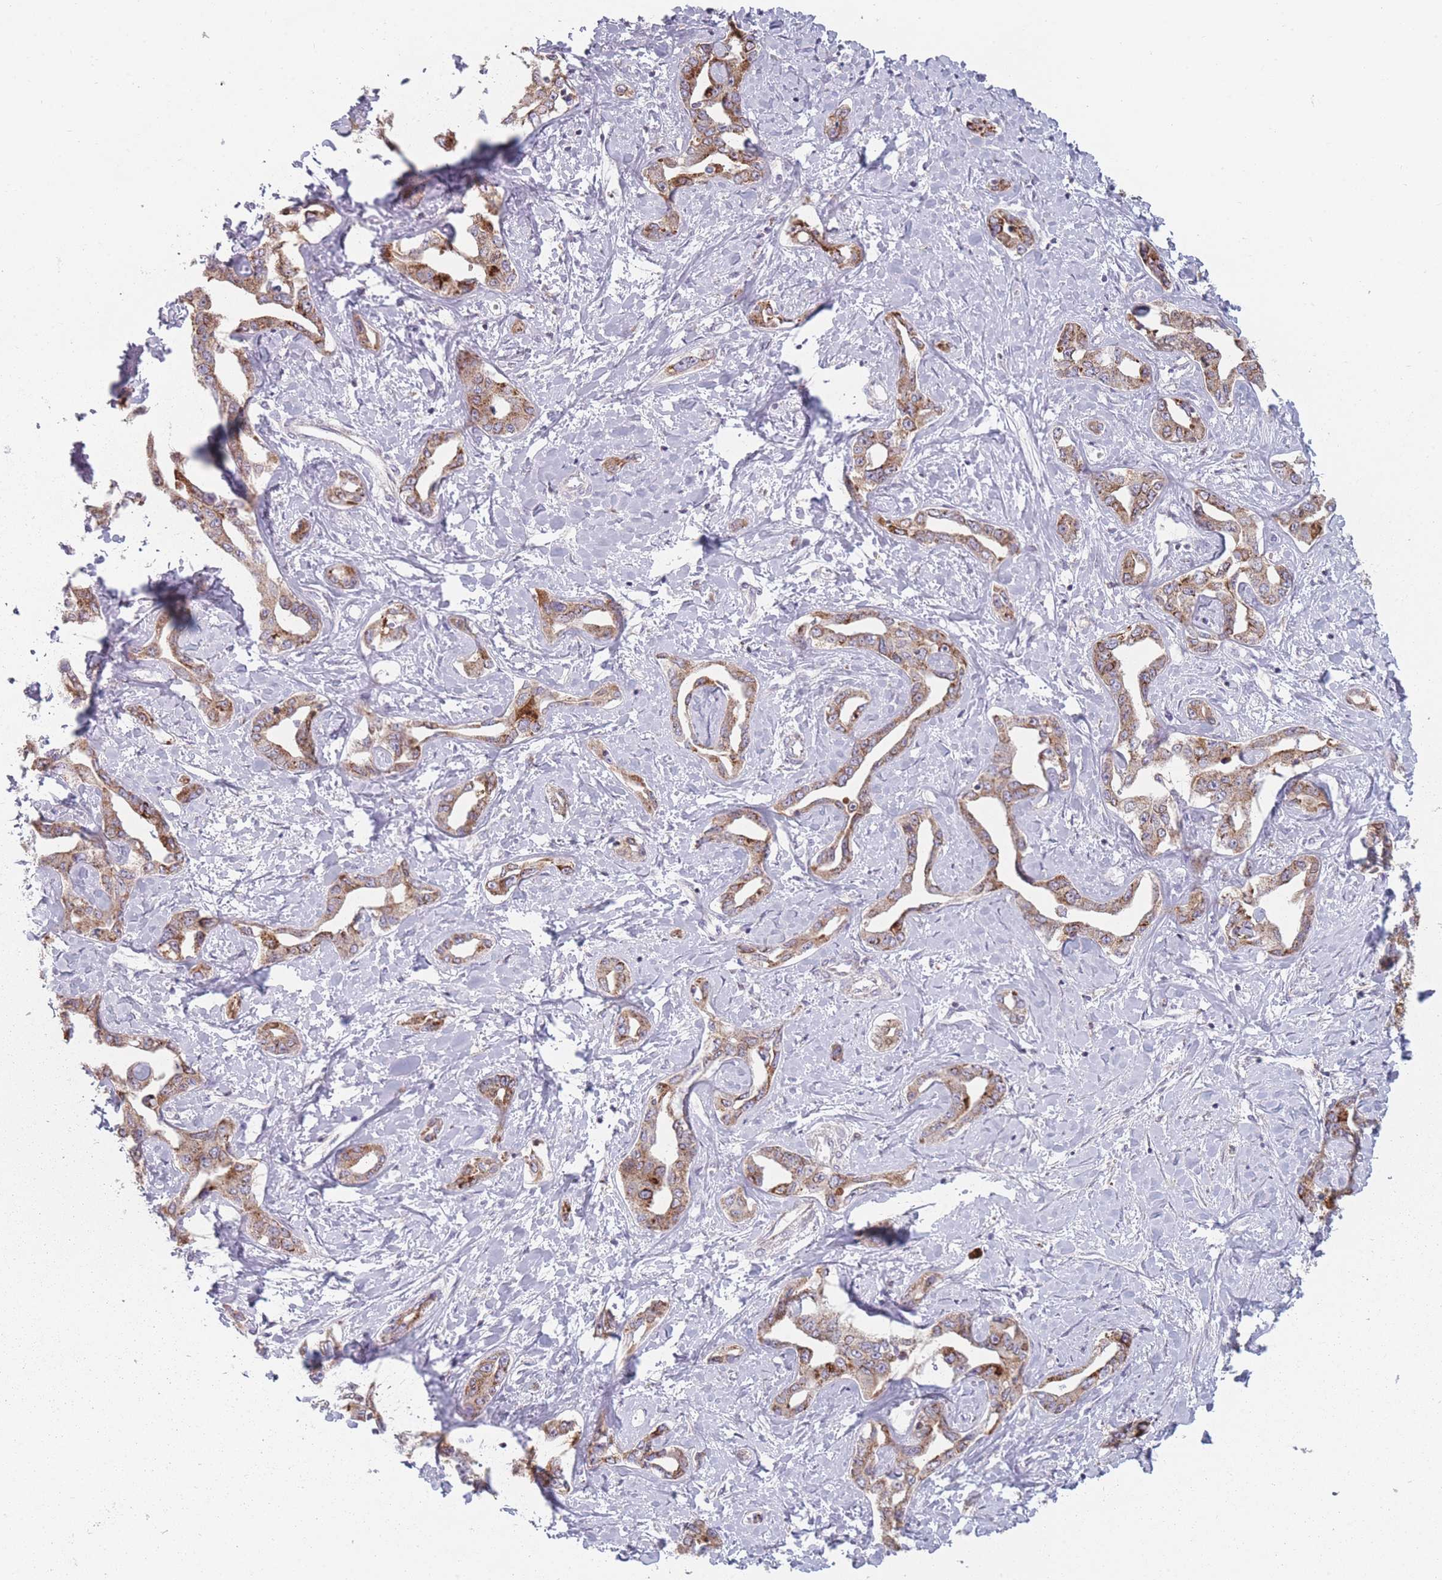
{"staining": {"intensity": "strong", "quantity": "25%-75%", "location": "cytoplasmic/membranous"}, "tissue": "liver cancer", "cell_type": "Tumor cells", "image_type": "cancer", "snomed": [{"axis": "morphology", "description": "Cholangiocarcinoma"}, {"axis": "topography", "description": "Liver"}], "caption": "Immunohistochemical staining of human cholangiocarcinoma (liver) exhibits strong cytoplasmic/membranous protein expression in approximately 25%-75% of tumor cells. (IHC, brightfield microscopy, high magnification).", "gene": "PEX11B", "patient": {"sex": "male", "age": 59}}